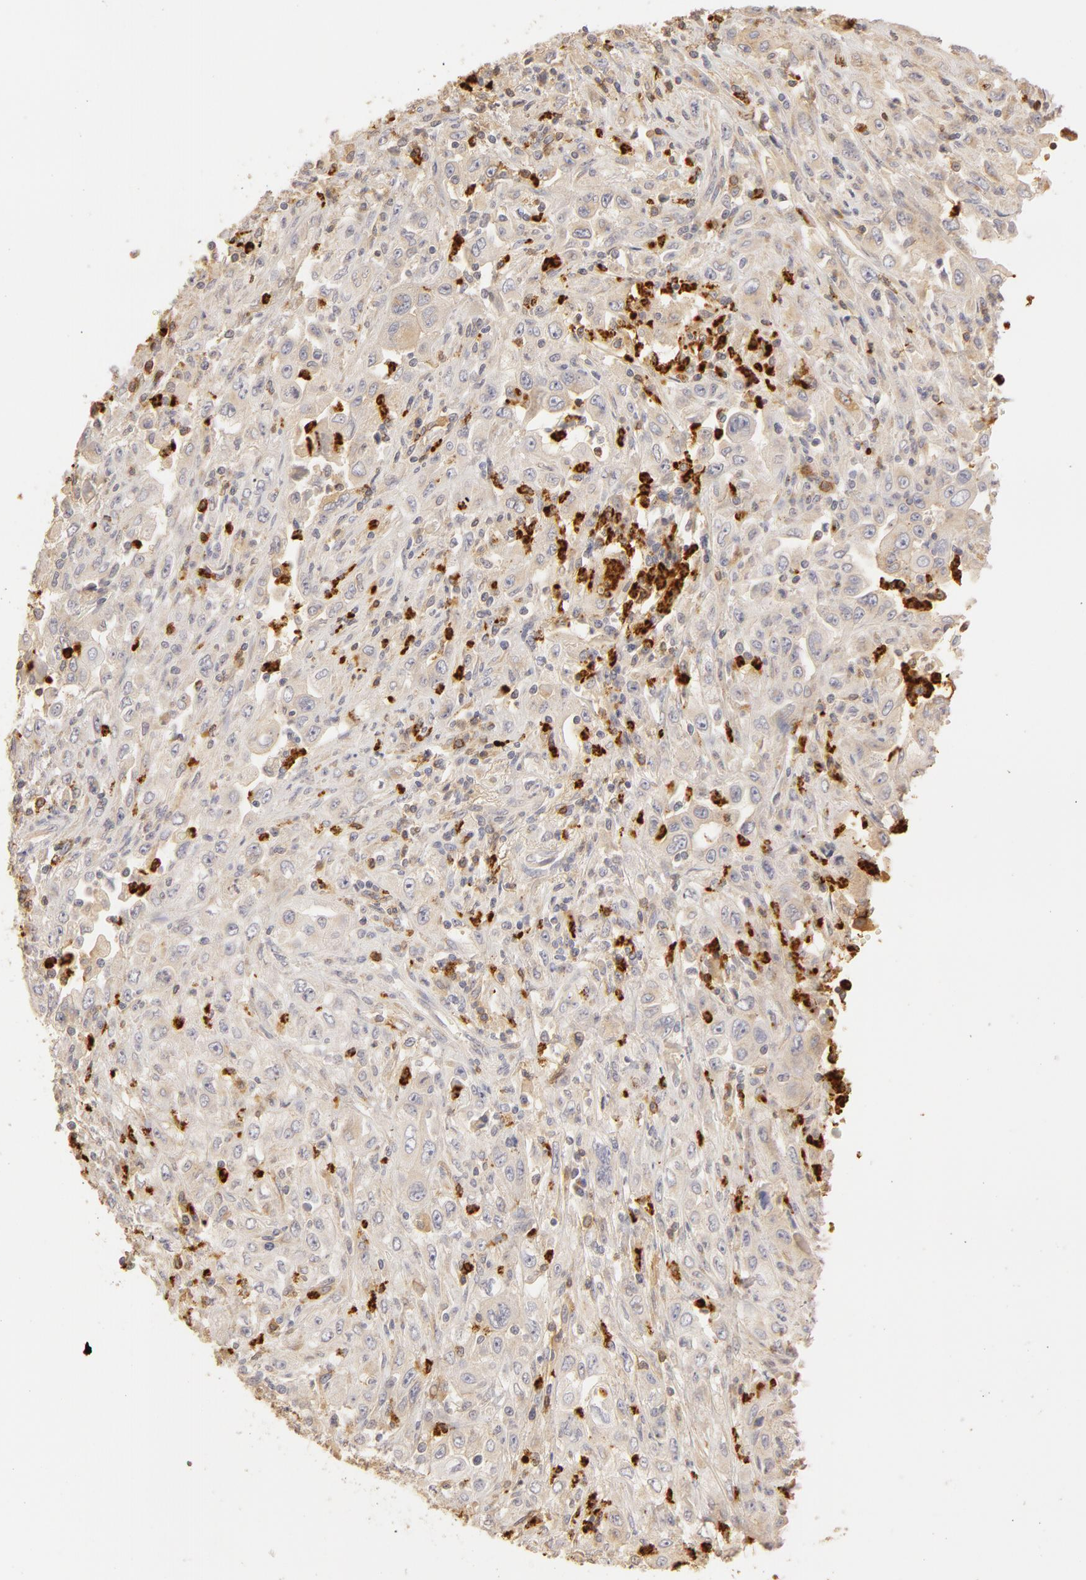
{"staining": {"intensity": "weak", "quantity": "25%-75%", "location": "cytoplasmic/membranous"}, "tissue": "pancreatic cancer", "cell_type": "Tumor cells", "image_type": "cancer", "snomed": [{"axis": "morphology", "description": "Adenocarcinoma, NOS"}, {"axis": "topography", "description": "Pancreas"}], "caption": "Approximately 25%-75% of tumor cells in pancreatic adenocarcinoma exhibit weak cytoplasmic/membranous protein positivity as visualized by brown immunohistochemical staining.", "gene": "C1R", "patient": {"sex": "male", "age": 70}}